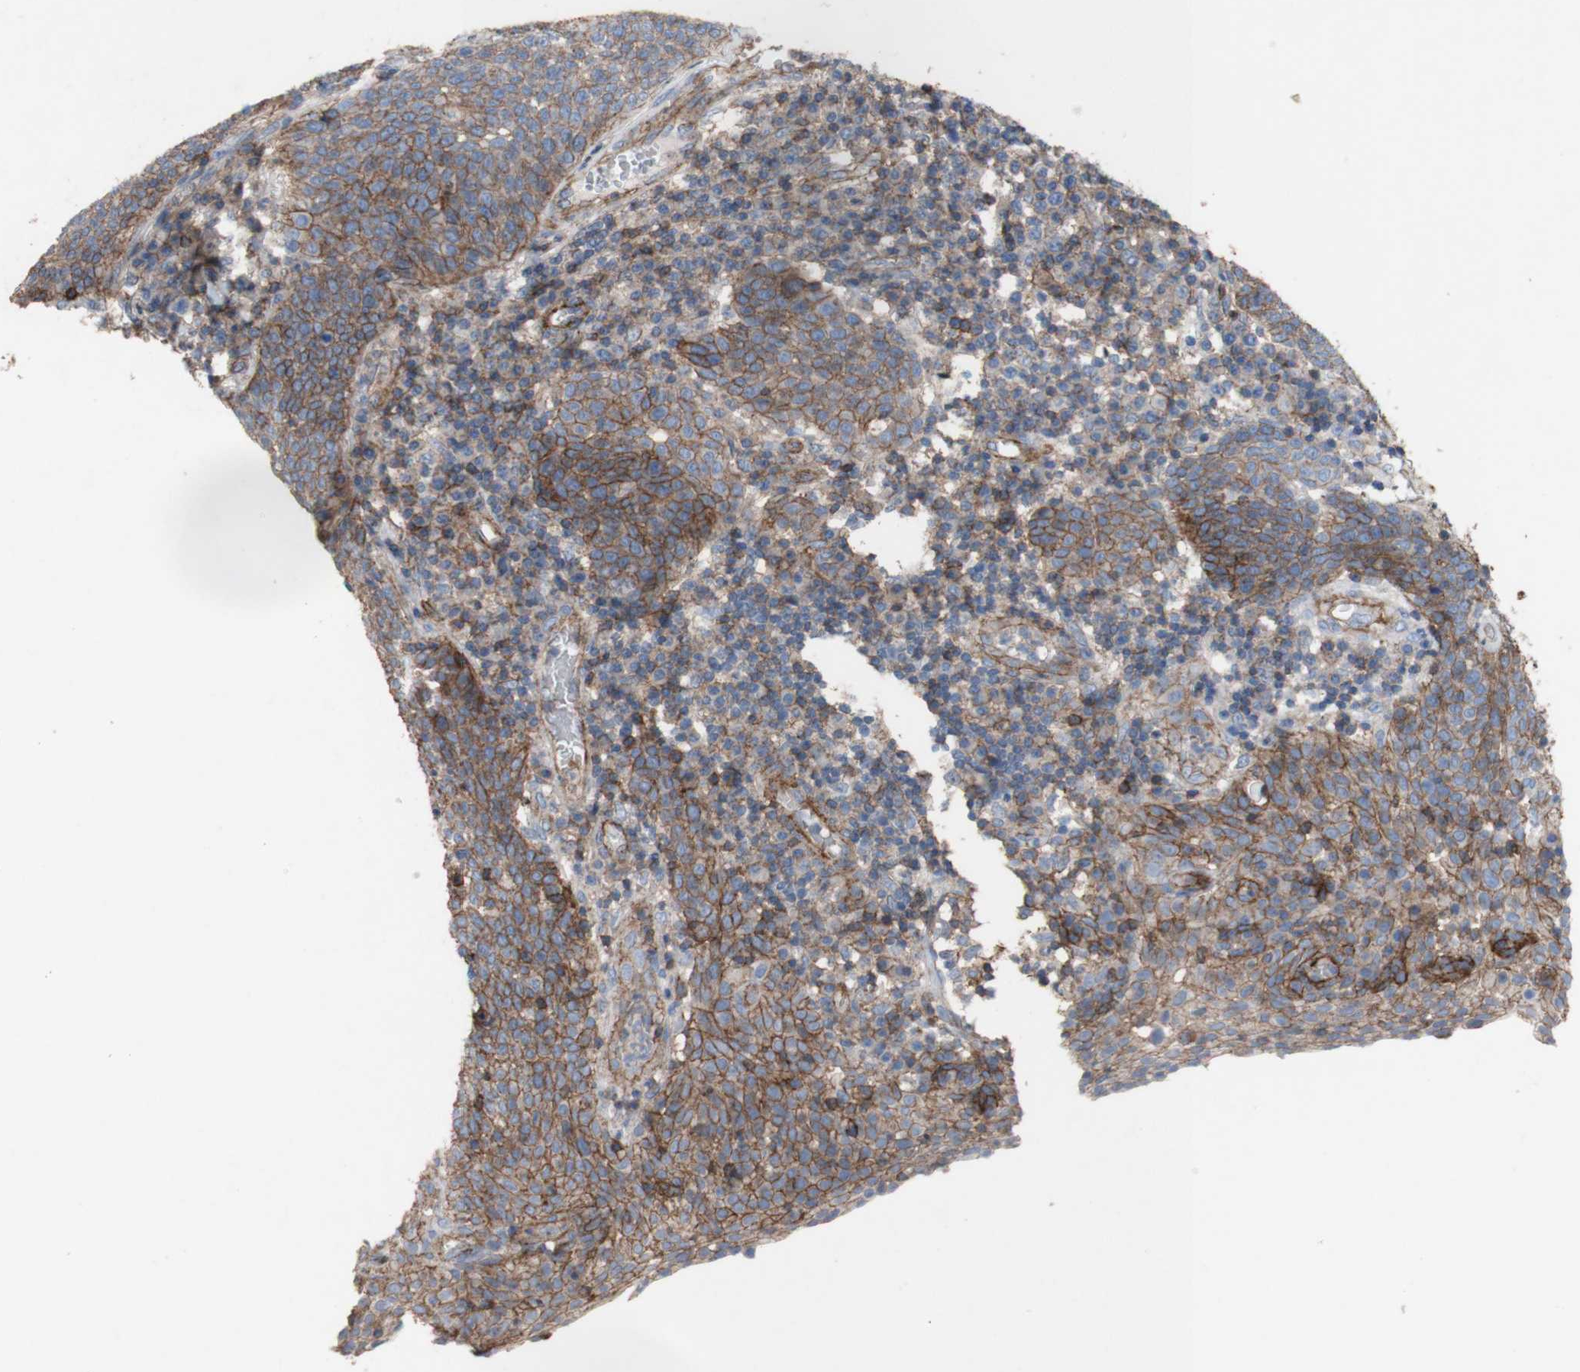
{"staining": {"intensity": "moderate", "quantity": "25%-75%", "location": "cytoplasmic/membranous"}, "tissue": "cervical cancer", "cell_type": "Tumor cells", "image_type": "cancer", "snomed": [{"axis": "morphology", "description": "Squamous cell carcinoma, NOS"}, {"axis": "topography", "description": "Cervix"}], "caption": "Immunohistochemical staining of cervical cancer (squamous cell carcinoma) demonstrates moderate cytoplasmic/membranous protein positivity in approximately 25%-75% of tumor cells. (DAB (3,3'-diaminobenzidine) IHC with brightfield microscopy, high magnification).", "gene": "ATP2A3", "patient": {"sex": "female", "age": 34}}